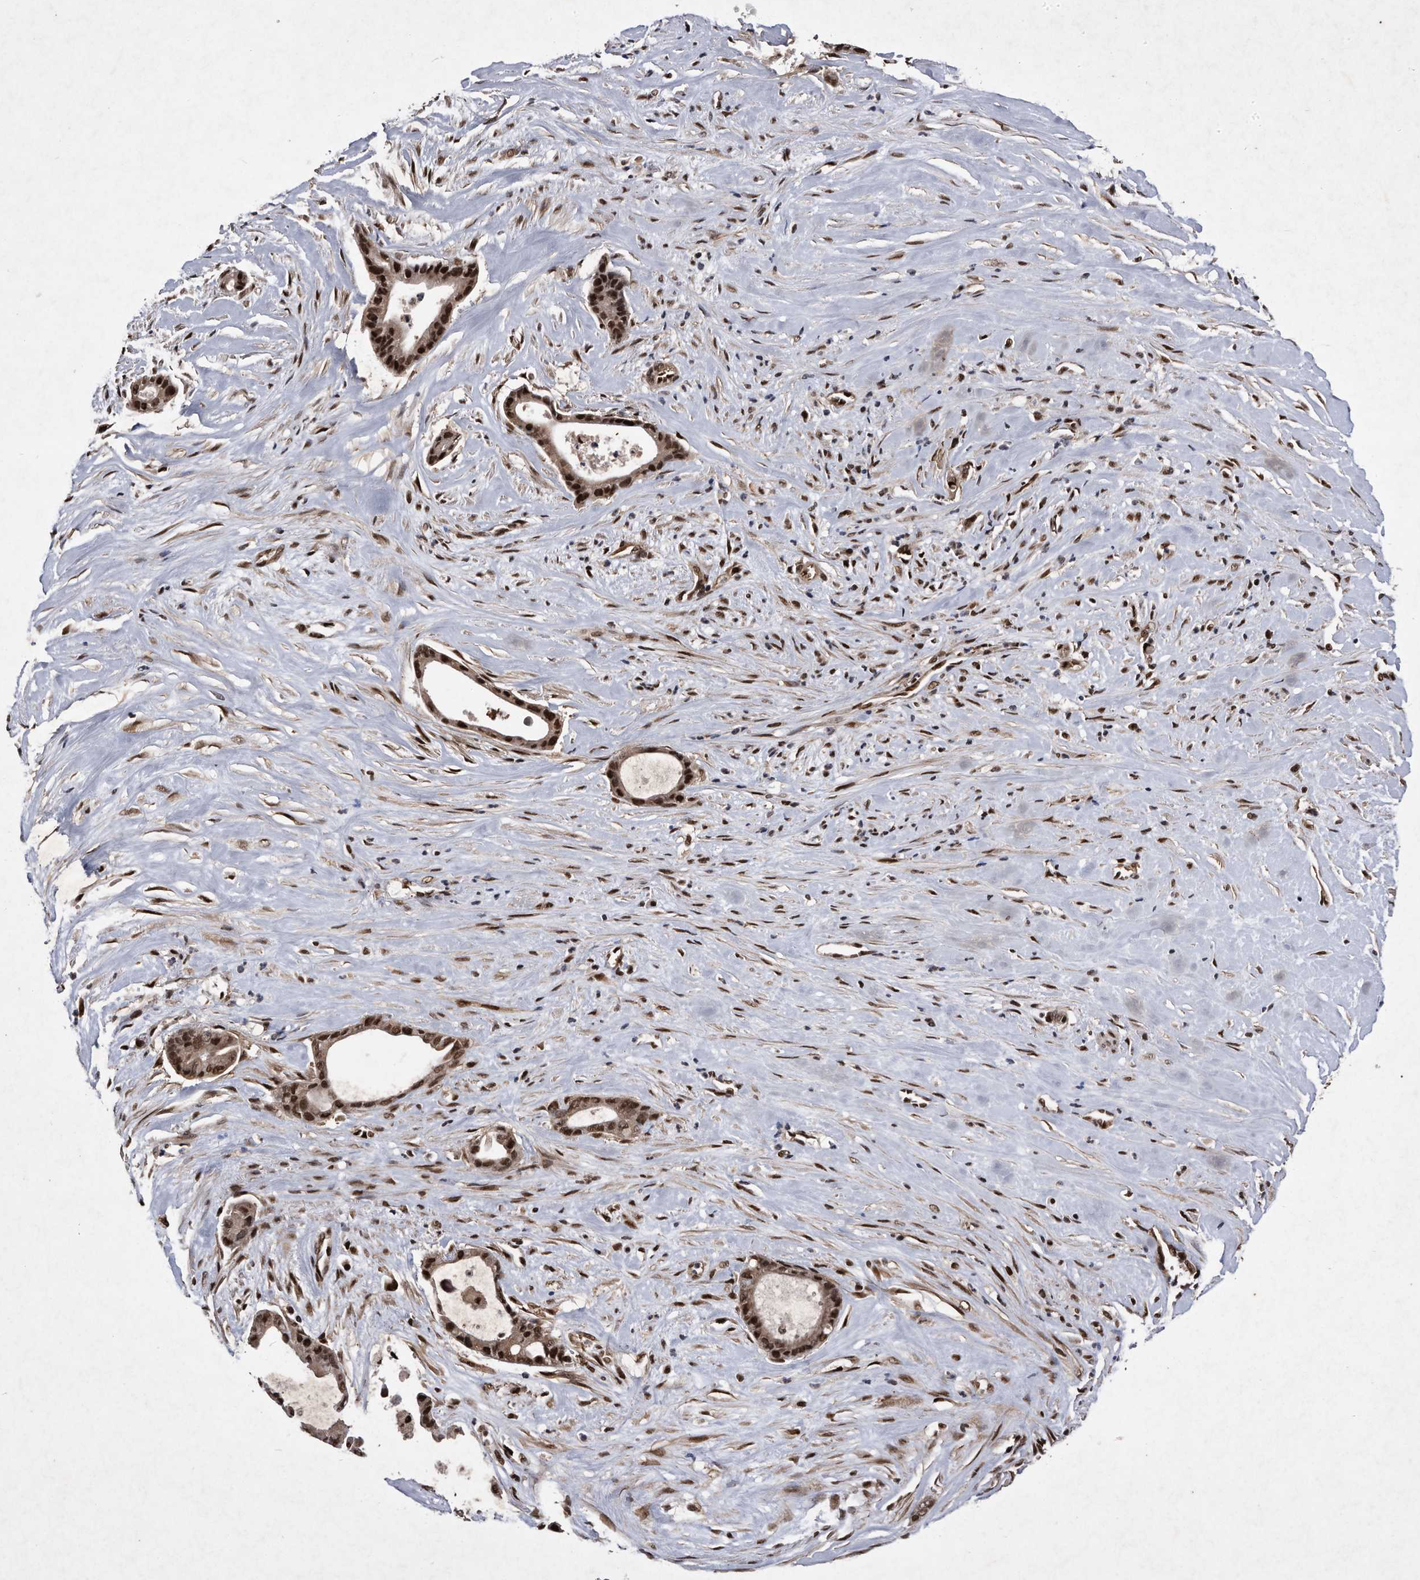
{"staining": {"intensity": "strong", "quantity": ">75%", "location": "nuclear"}, "tissue": "liver cancer", "cell_type": "Tumor cells", "image_type": "cancer", "snomed": [{"axis": "morphology", "description": "Cholangiocarcinoma"}, {"axis": "topography", "description": "Liver"}], "caption": "Liver cancer (cholangiocarcinoma) stained for a protein exhibits strong nuclear positivity in tumor cells. The staining was performed using DAB (3,3'-diaminobenzidine), with brown indicating positive protein expression. Nuclei are stained blue with hematoxylin.", "gene": "RAD23B", "patient": {"sex": "female", "age": 55}}